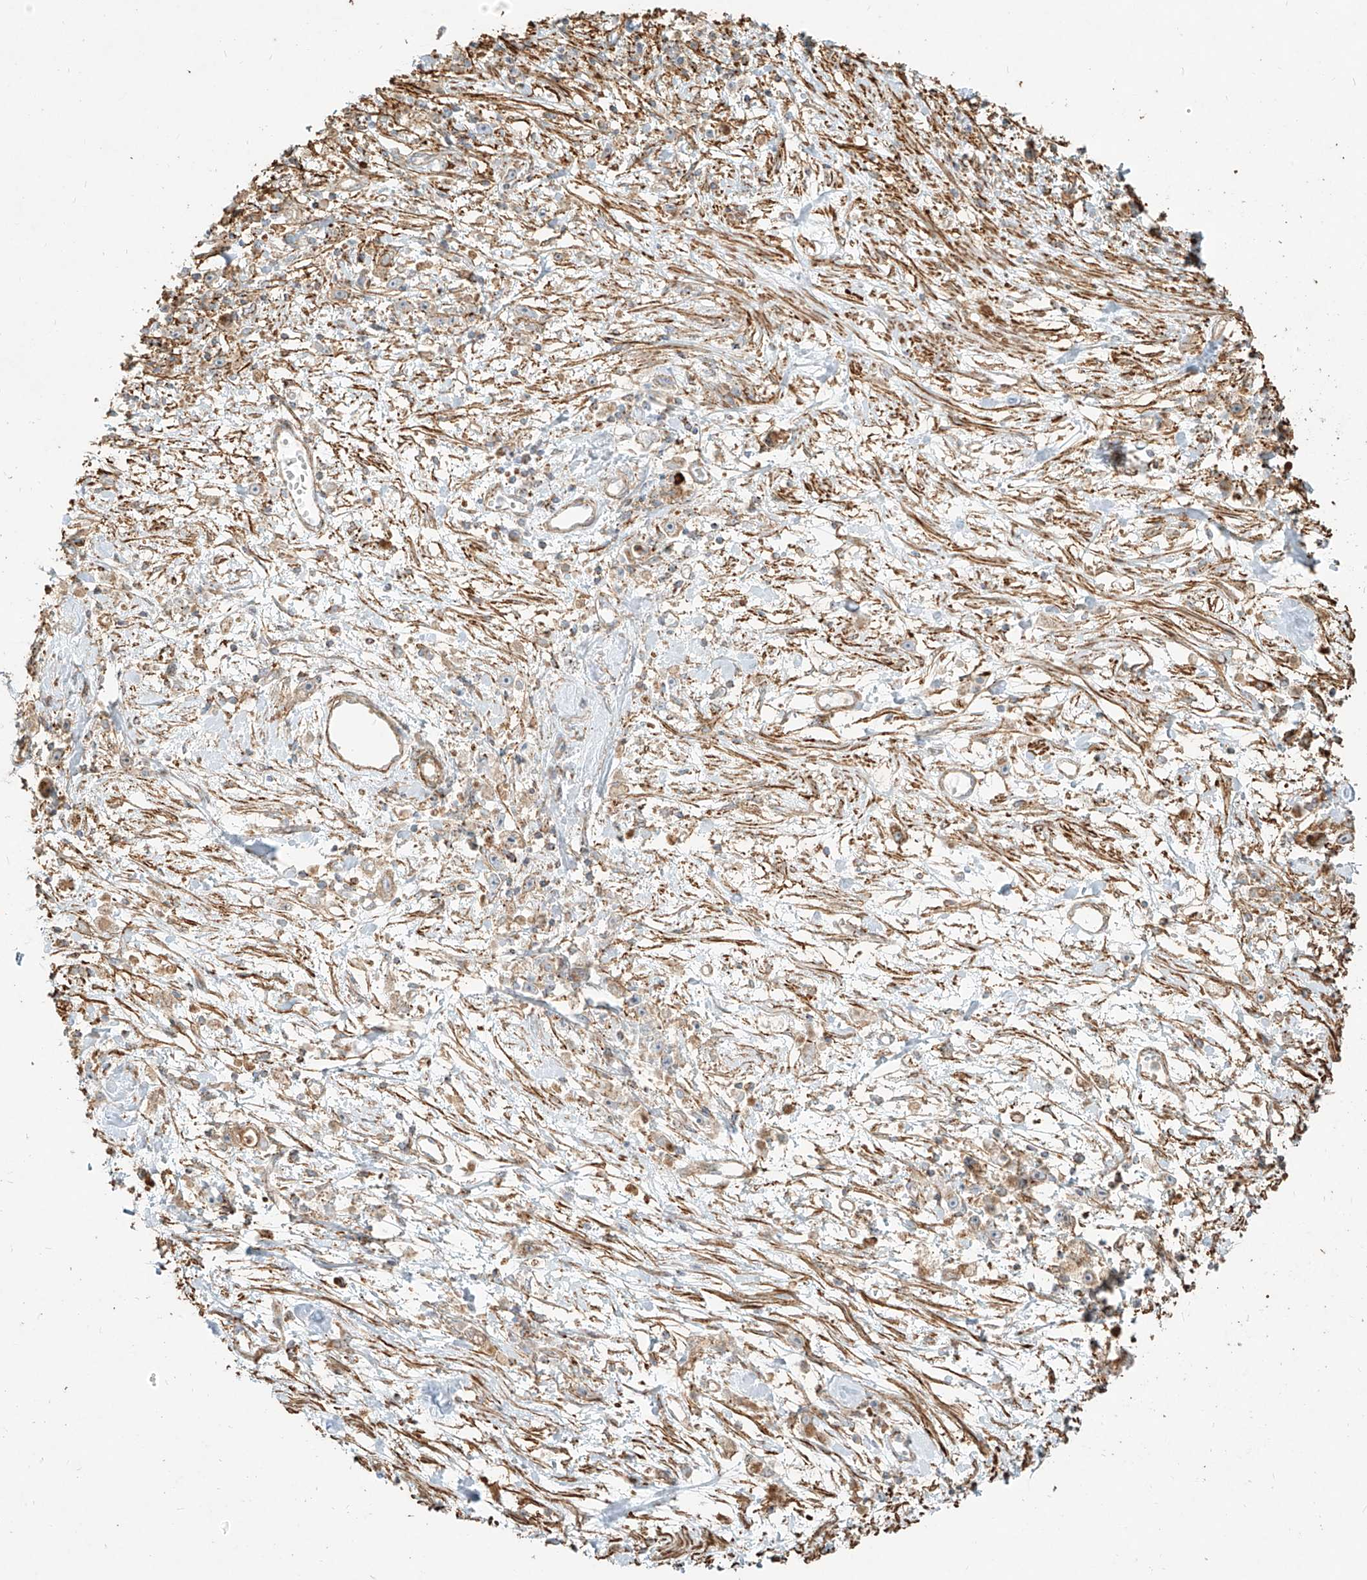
{"staining": {"intensity": "weak", "quantity": "25%-75%", "location": "cytoplasmic/membranous"}, "tissue": "stomach cancer", "cell_type": "Tumor cells", "image_type": "cancer", "snomed": [{"axis": "morphology", "description": "Adenocarcinoma, NOS"}, {"axis": "topography", "description": "Stomach"}], "caption": "Stomach cancer tissue demonstrates weak cytoplasmic/membranous expression in approximately 25%-75% of tumor cells, visualized by immunohistochemistry.", "gene": "MTX2", "patient": {"sex": "female", "age": 59}}